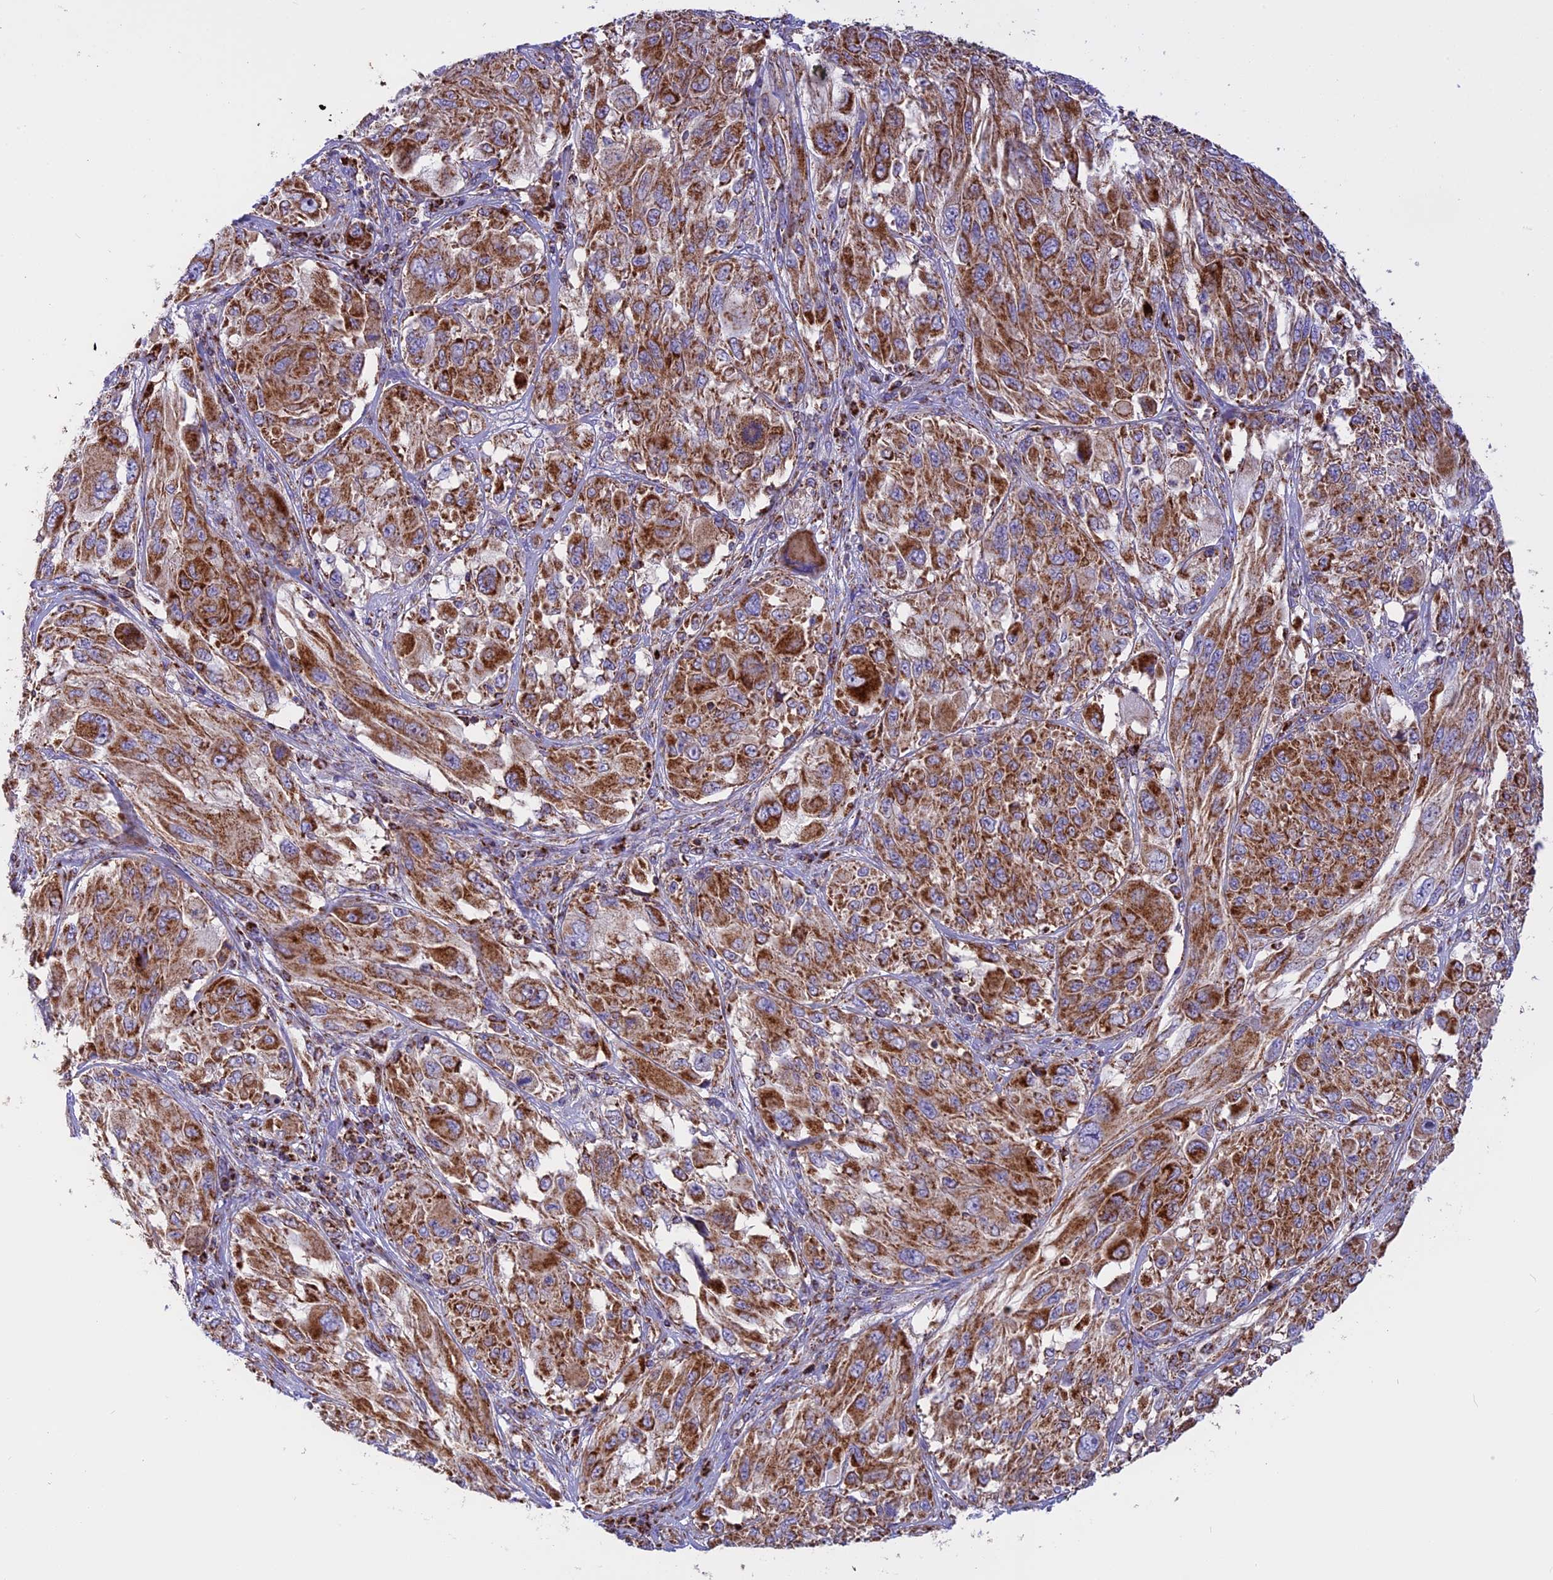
{"staining": {"intensity": "strong", "quantity": ">75%", "location": "cytoplasmic/membranous"}, "tissue": "melanoma", "cell_type": "Tumor cells", "image_type": "cancer", "snomed": [{"axis": "morphology", "description": "Malignant melanoma, NOS"}, {"axis": "topography", "description": "Skin"}], "caption": "The photomicrograph reveals a brown stain indicating the presence of a protein in the cytoplasmic/membranous of tumor cells in melanoma. Nuclei are stained in blue.", "gene": "UQCRB", "patient": {"sex": "female", "age": 91}}